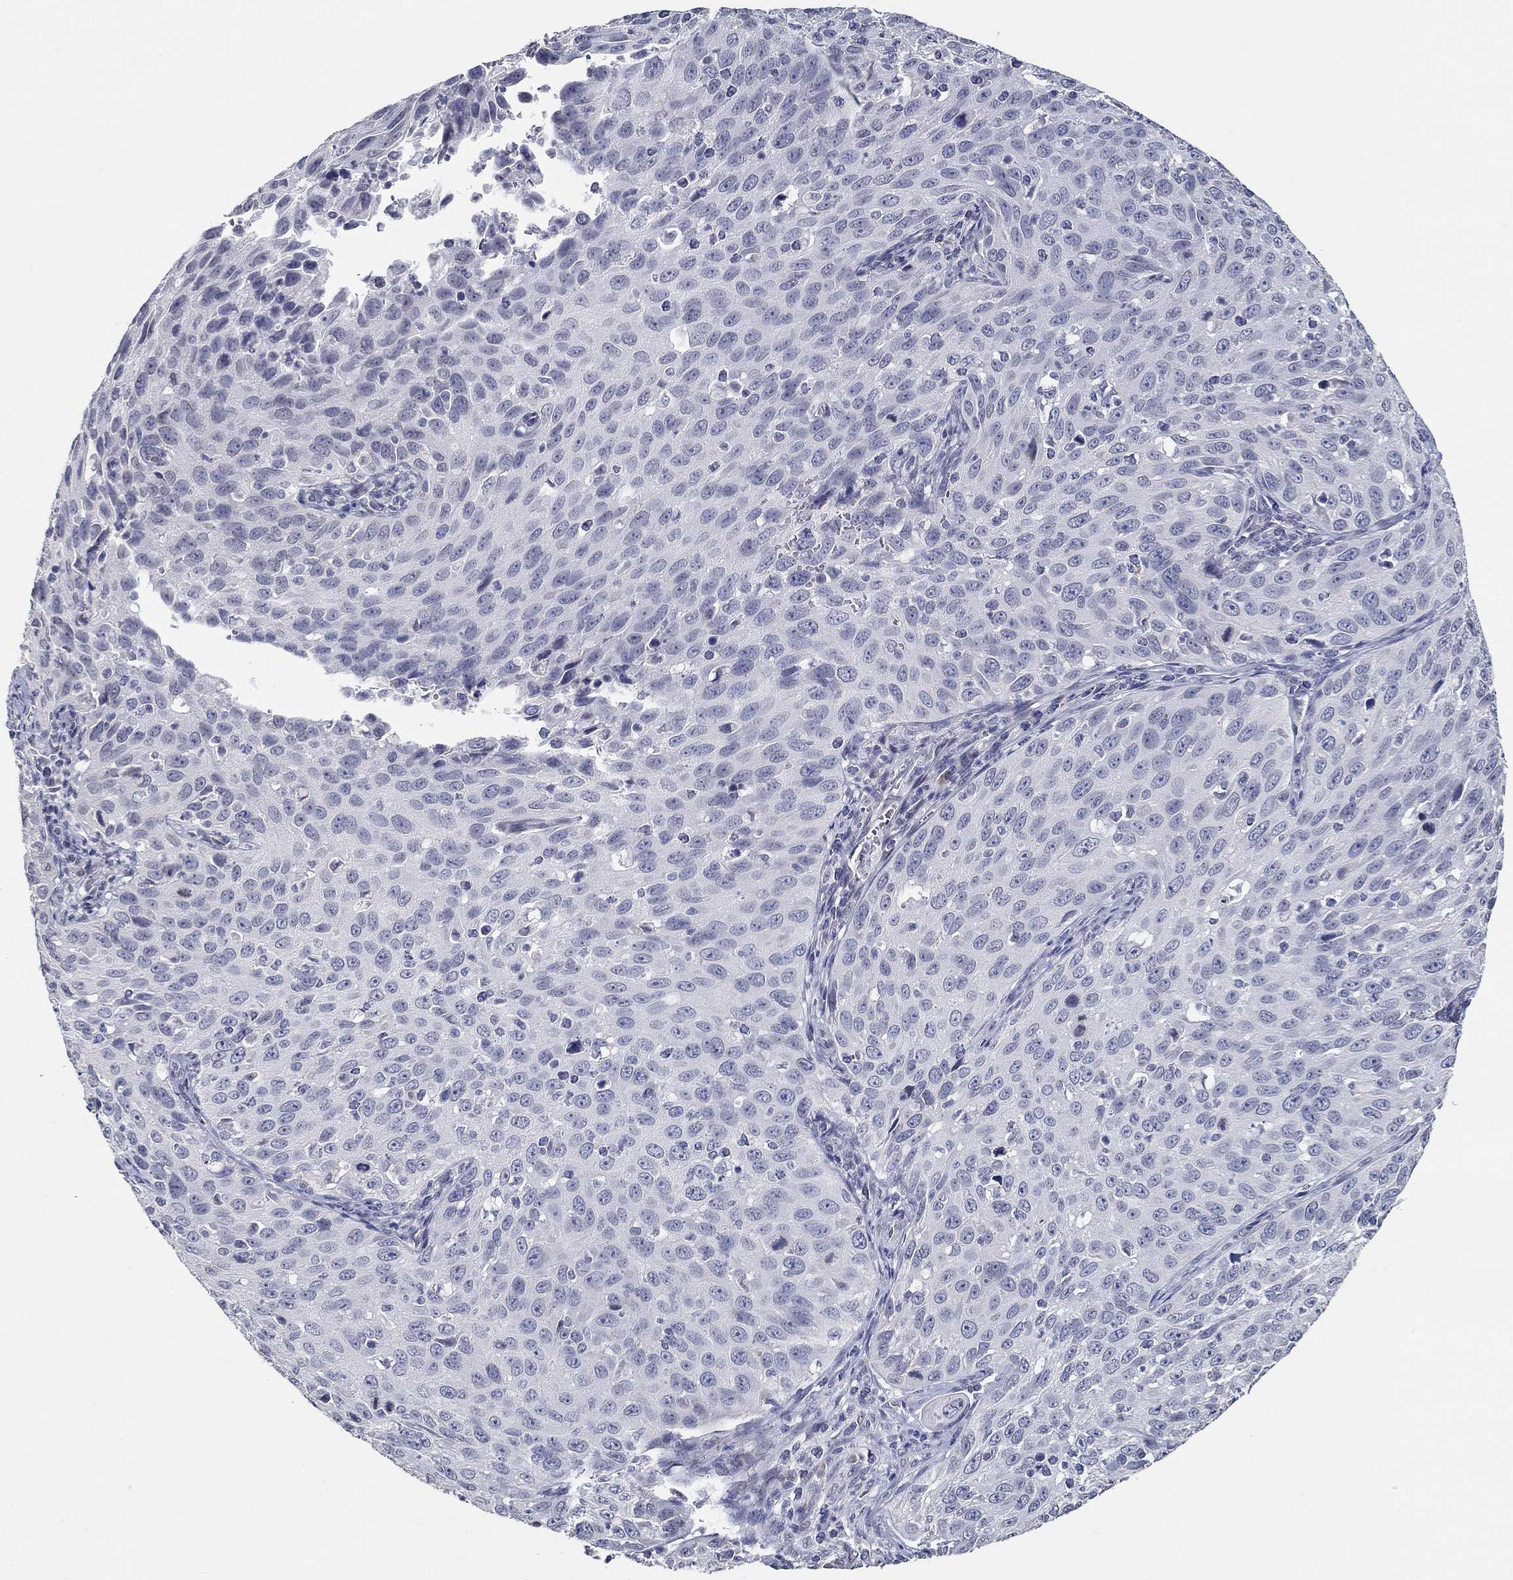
{"staining": {"intensity": "negative", "quantity": "none", "location": "none"}, "tissue": "cervical cancer", "cell_type": "Tumor cells", "image_type": "cancer", "snomed": [{"axis": "morphology", "description": "Squamous cell carcinoma, NOS"}, {"axis": "topography", "description": "Cervix"}], "caption": "There is no significant staining in tumor cells of cervical cancer.", "gene": "NUP155", "patient": {"sex": "female", "age": 26}}